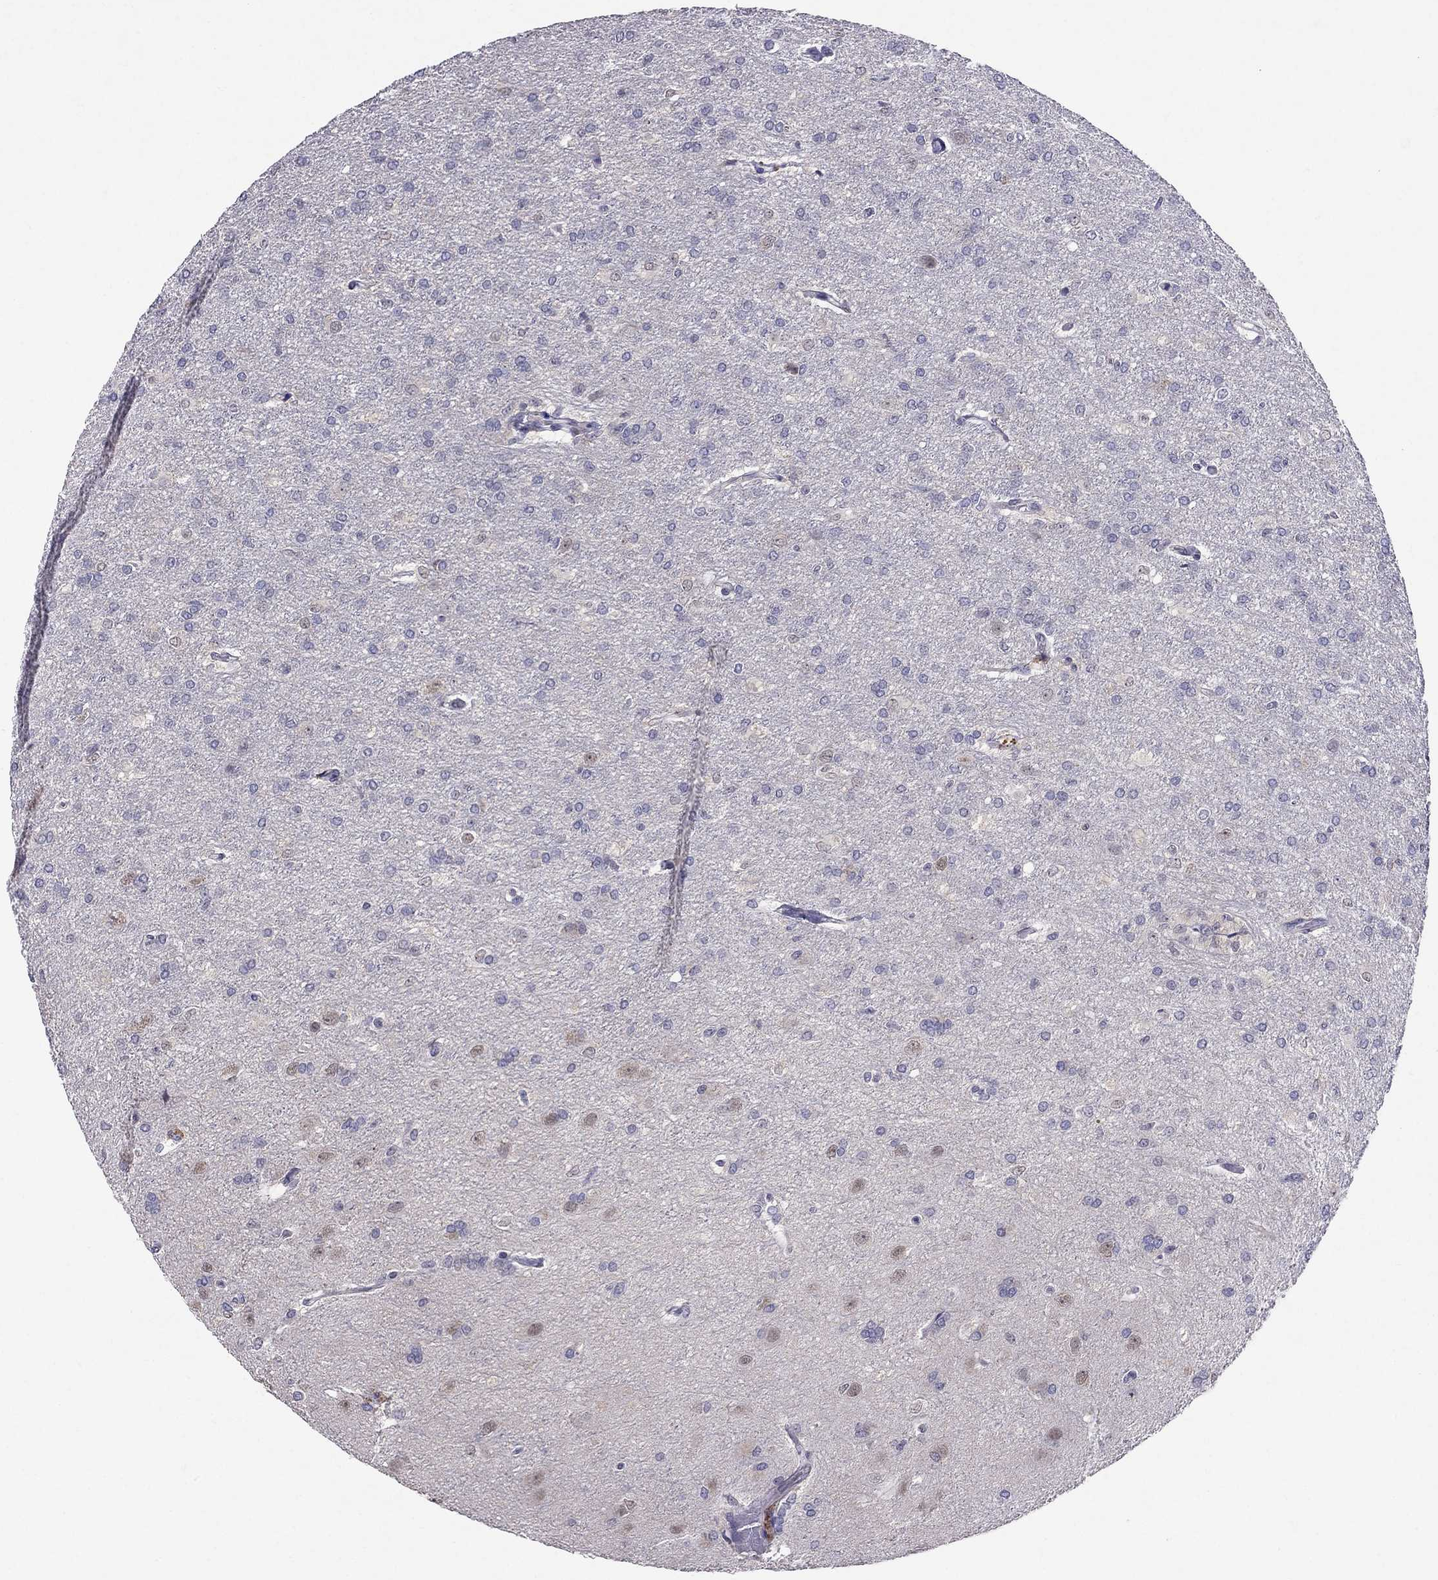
{"staining": {"intensity": "negative", "quantity": "none", "location": "none"}, "tissue": "glioma", "cell_type": "Tumor cells", "image_type": "cancer", "snomed": [{"axis": "morphology", "description": "Glioma, malignant, High grade"}, {"axis": "topography", "description": "Brain"}], "caption": "Immunohistochemistry photomicrograph of neoplastic tissue: high-grade glioma (malignant) stained with DAB (3,3'-diaminobenzidine) reveals no significant protein expression in tumor cells.", "gene": "MYO3B", "patient": {"sex": "male", "age": 68}}